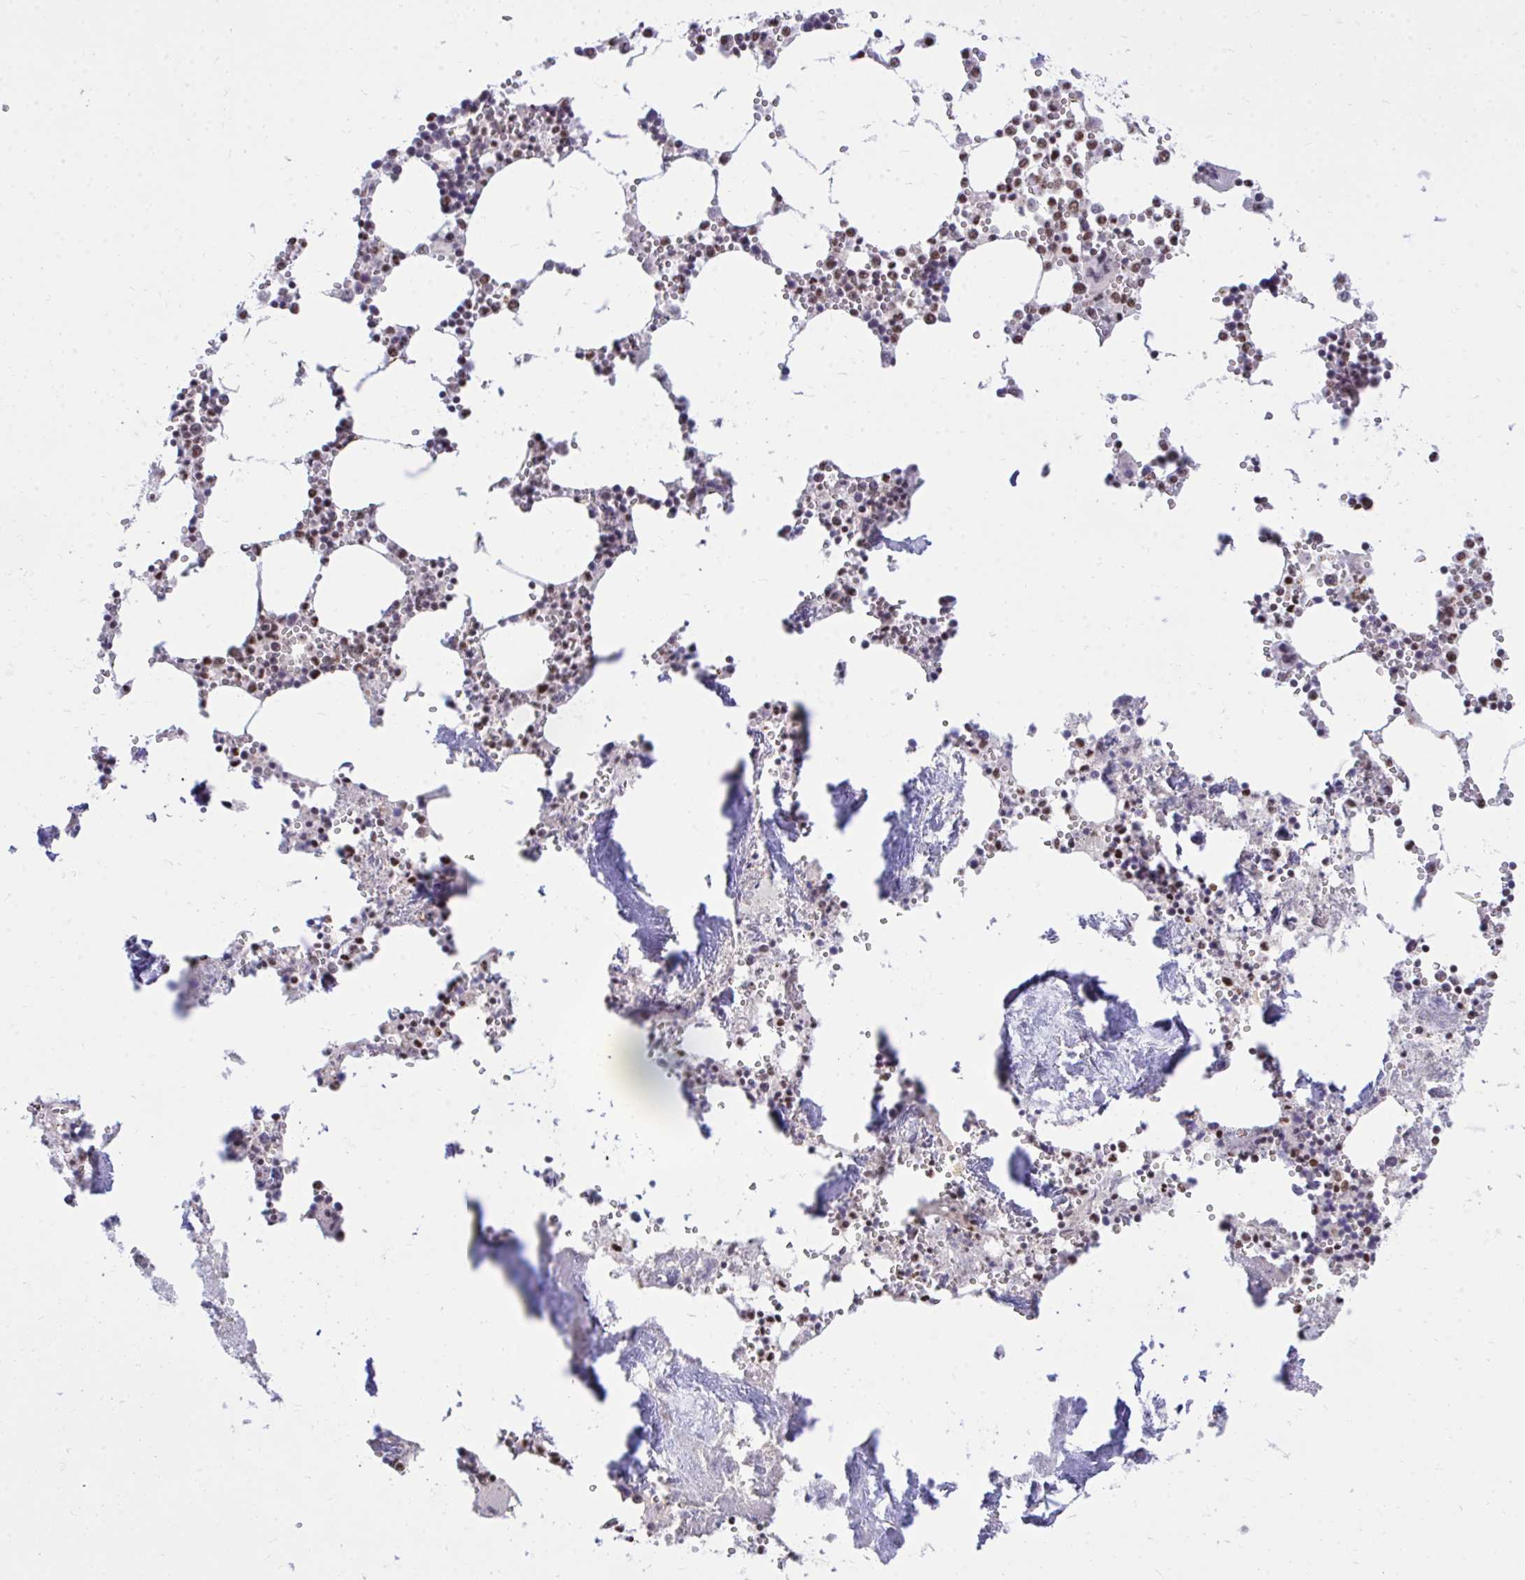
{"staining": {"intensity": "moderate", "quantity": "25%-75%", "location": "nuclear"}, "tissue": "bone marrow", "cell_type": "Hematopoietic cells", "image_type": "normal", "snomed": [{"axis": "morphology", "description": "Normal tissue, NOS"}, {"axis": "topography", "description": "Bone marrow"}], "caption": "An IHC histopathology image of benign tissue is shown. Protein staining in brown highlights moderate nuclear positivity in bone marrow within hematopoietic cells.", "gene": "C14orf39", "patient": {"sex": "male", "age": 54}}